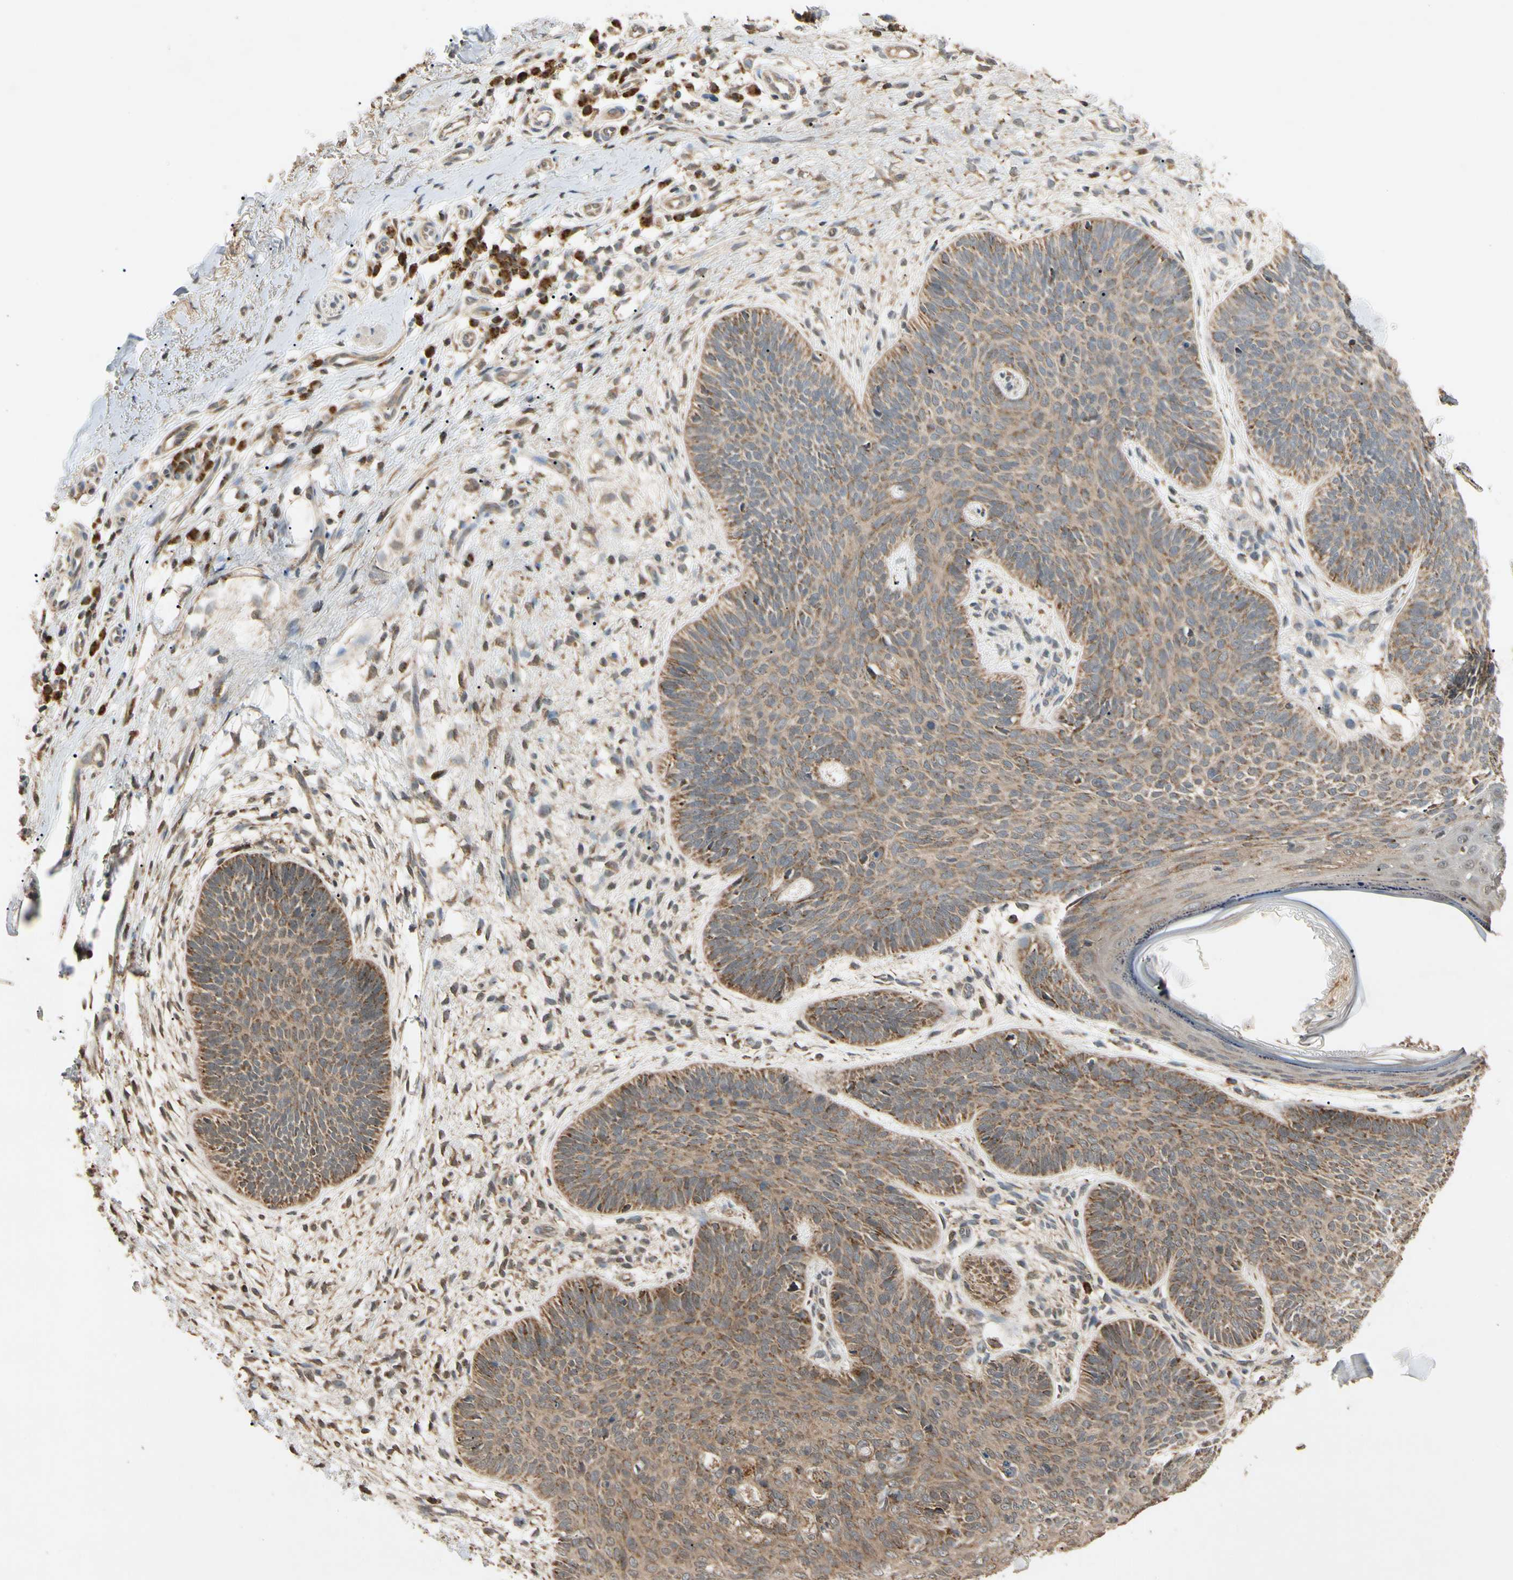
{"staining": {"intensity": "moderate", "quantity": ">75%", "location": "cytoplasmic/membranous"}, "tissue": "skin cancer", "cell_type": "Tumor cells", "image_type": "cancer", "snomed": [{"axis": "morphology", "description": "Normal tissue, NOS"}, {"axis": "morphology", "description": "Basal cell carcinoma"}, {"axis": "topography", "description": "Skin"}], "caption": "A brown stain labels moderate cytoplasmic/membranous positivity of a protein in human skin basal cell carcinoma tumor cells. (DAB (3,3'-diaminobenzidine) IHC, brown staining for protein, blue staining for nuclei).", "gene": "PRDX5", "patient": {"sex": "male", "age": 52}}